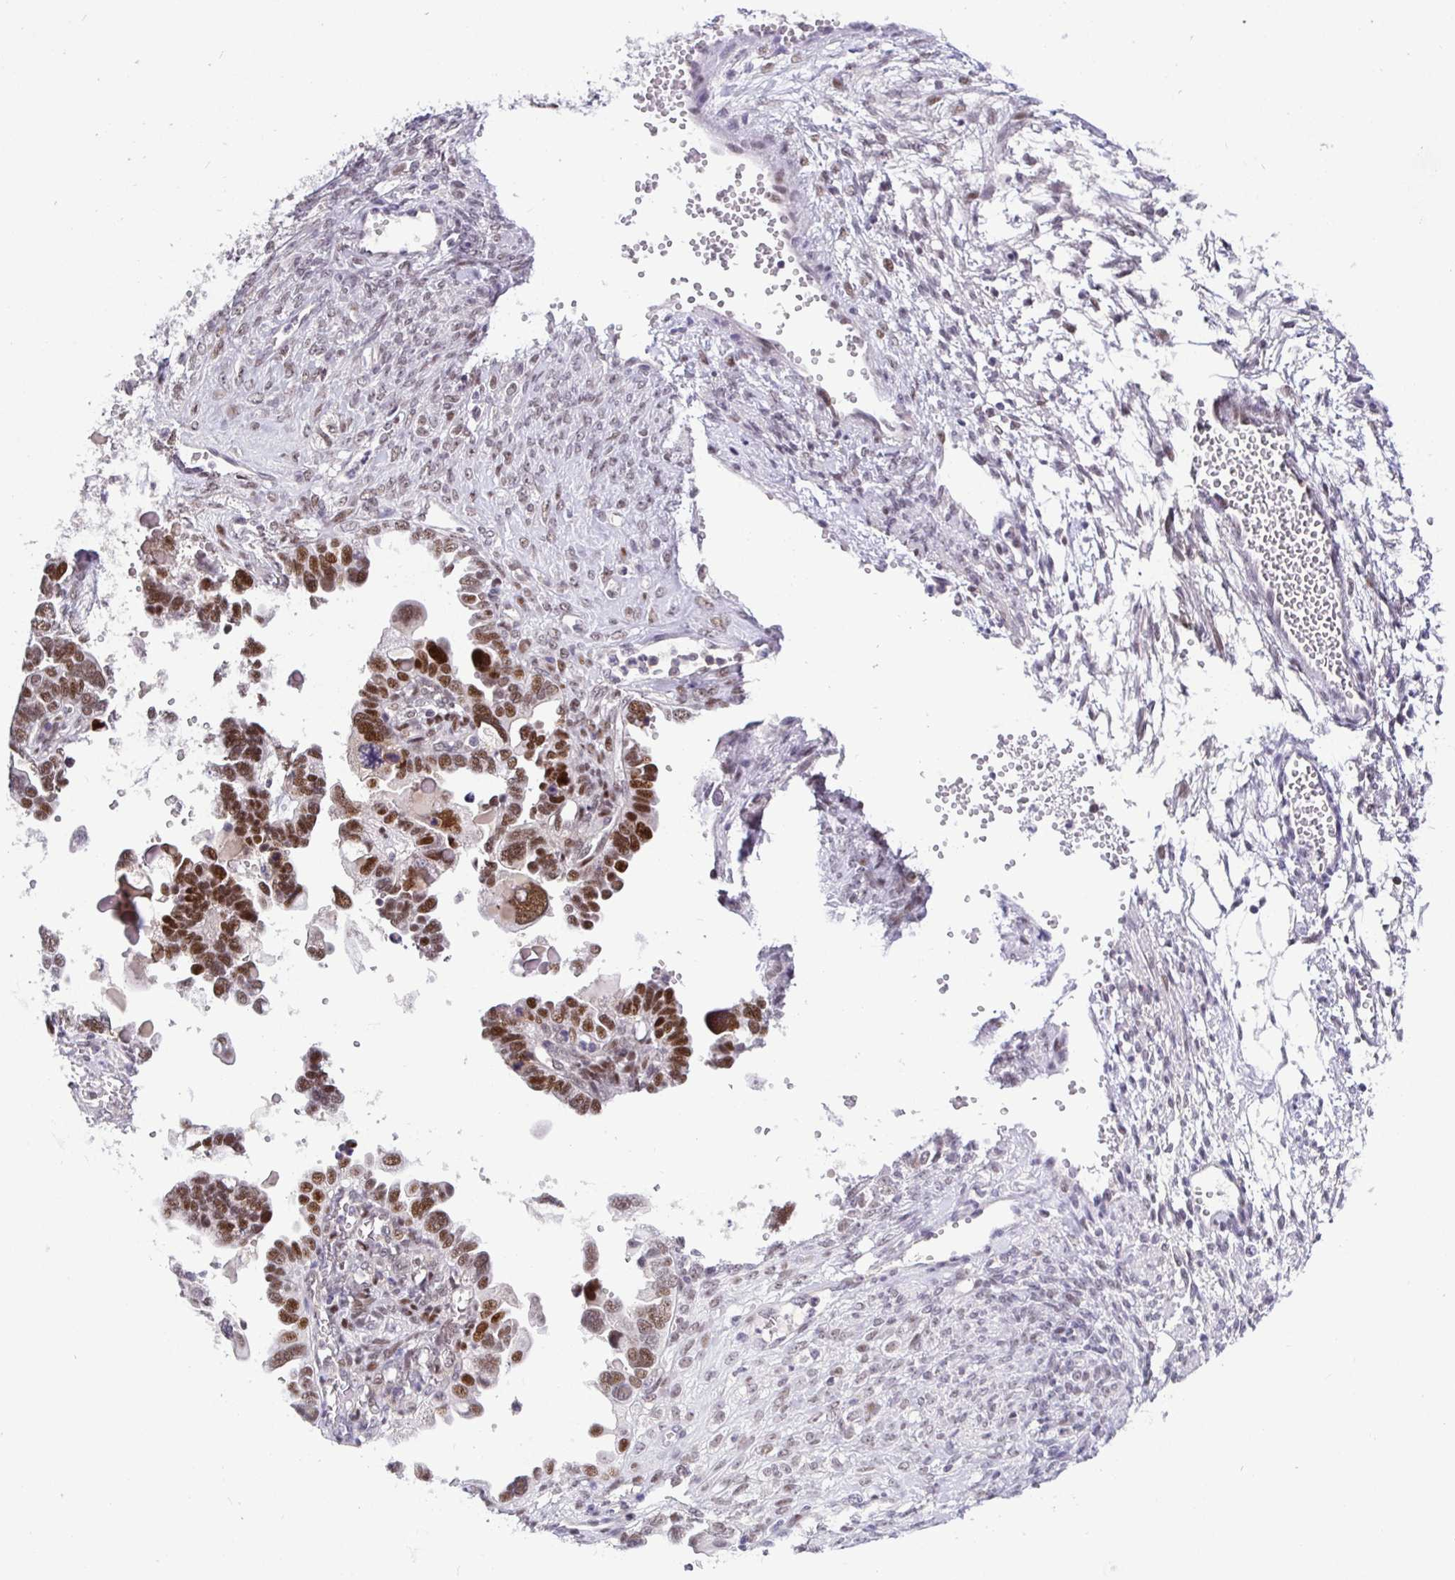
{"staining": {"intensity": "moderate", "quantity": ">75%", "location": "nuclear"}, "tissue": "ovarian cancer", "cell_type": "Tumor cells", "image_type": "cancer", "snomed": [{"axis": "morphology", "description": "Cystadenocarcinoma, serous, NOS"}, {"axis": "topography", "description": "Ovary"}], "caption": "A brown stain labels moderate nuclear staining of a protein in ovarian serous cystadenocarcinoma tumor cells.", "gene": "NUP188", "patient": {"sex": "female", "age": 51}}